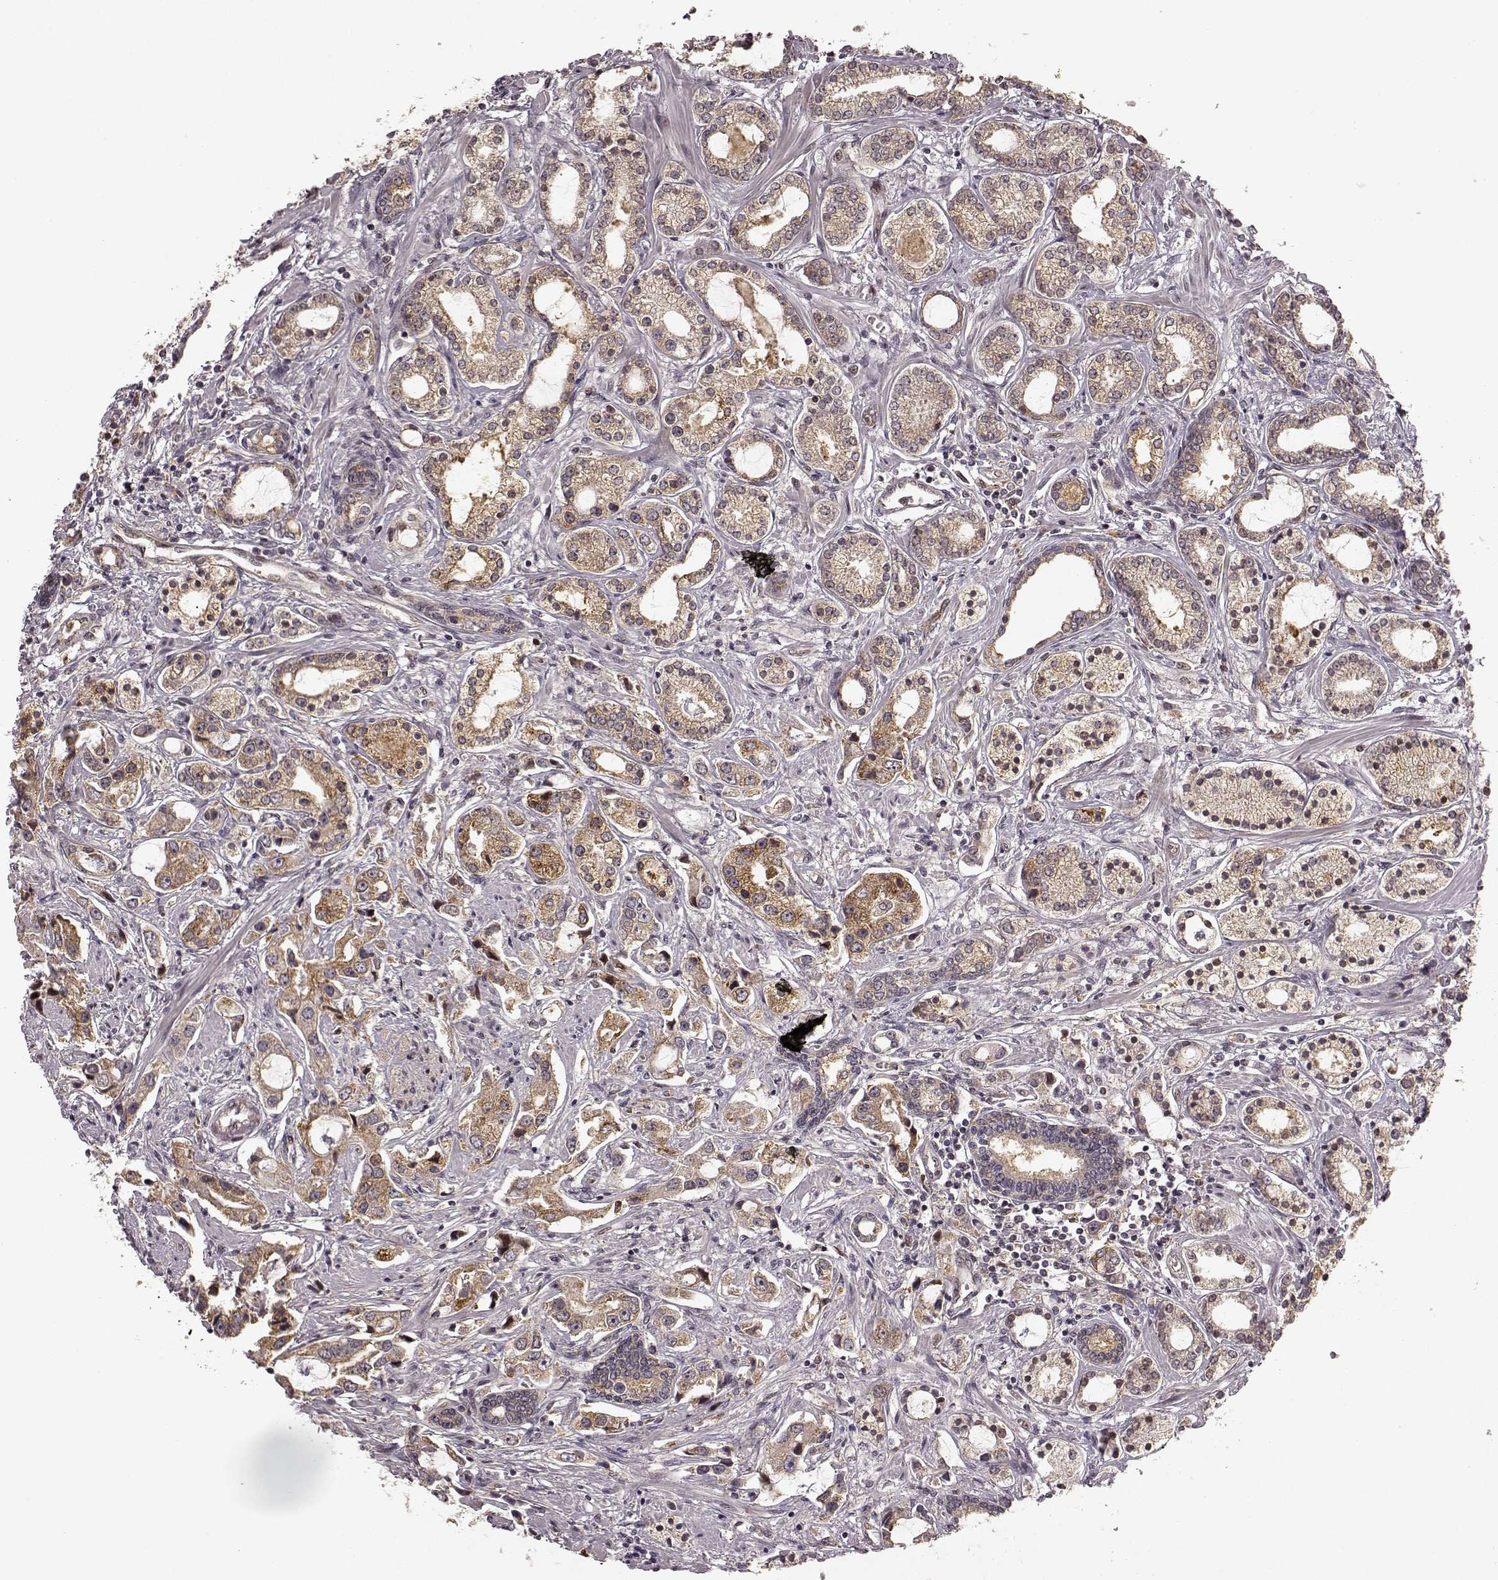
{"staining": {"intensity": "moderate", "quantity": ">75%", "location": "cytoplasmic/membranous"}, "tissue": "prostate cancer", "cell_type": "Tumor cells", "image_type": "cancer", "snomed": [{"axis": "morphology", "description": "Adenocarcinoma, Medium grade"}, {"axis": "topography", "description": "Prostate"}], "caption": "A photomicrograph showing moderate cytoplasmic/membranous staining in approximately >75% of tumor cells in prostate cancer, as visualized by brown immunohistochemical staining.", "gene": "SLC12A9", "patient": {"sex": "male", "age": 57}}